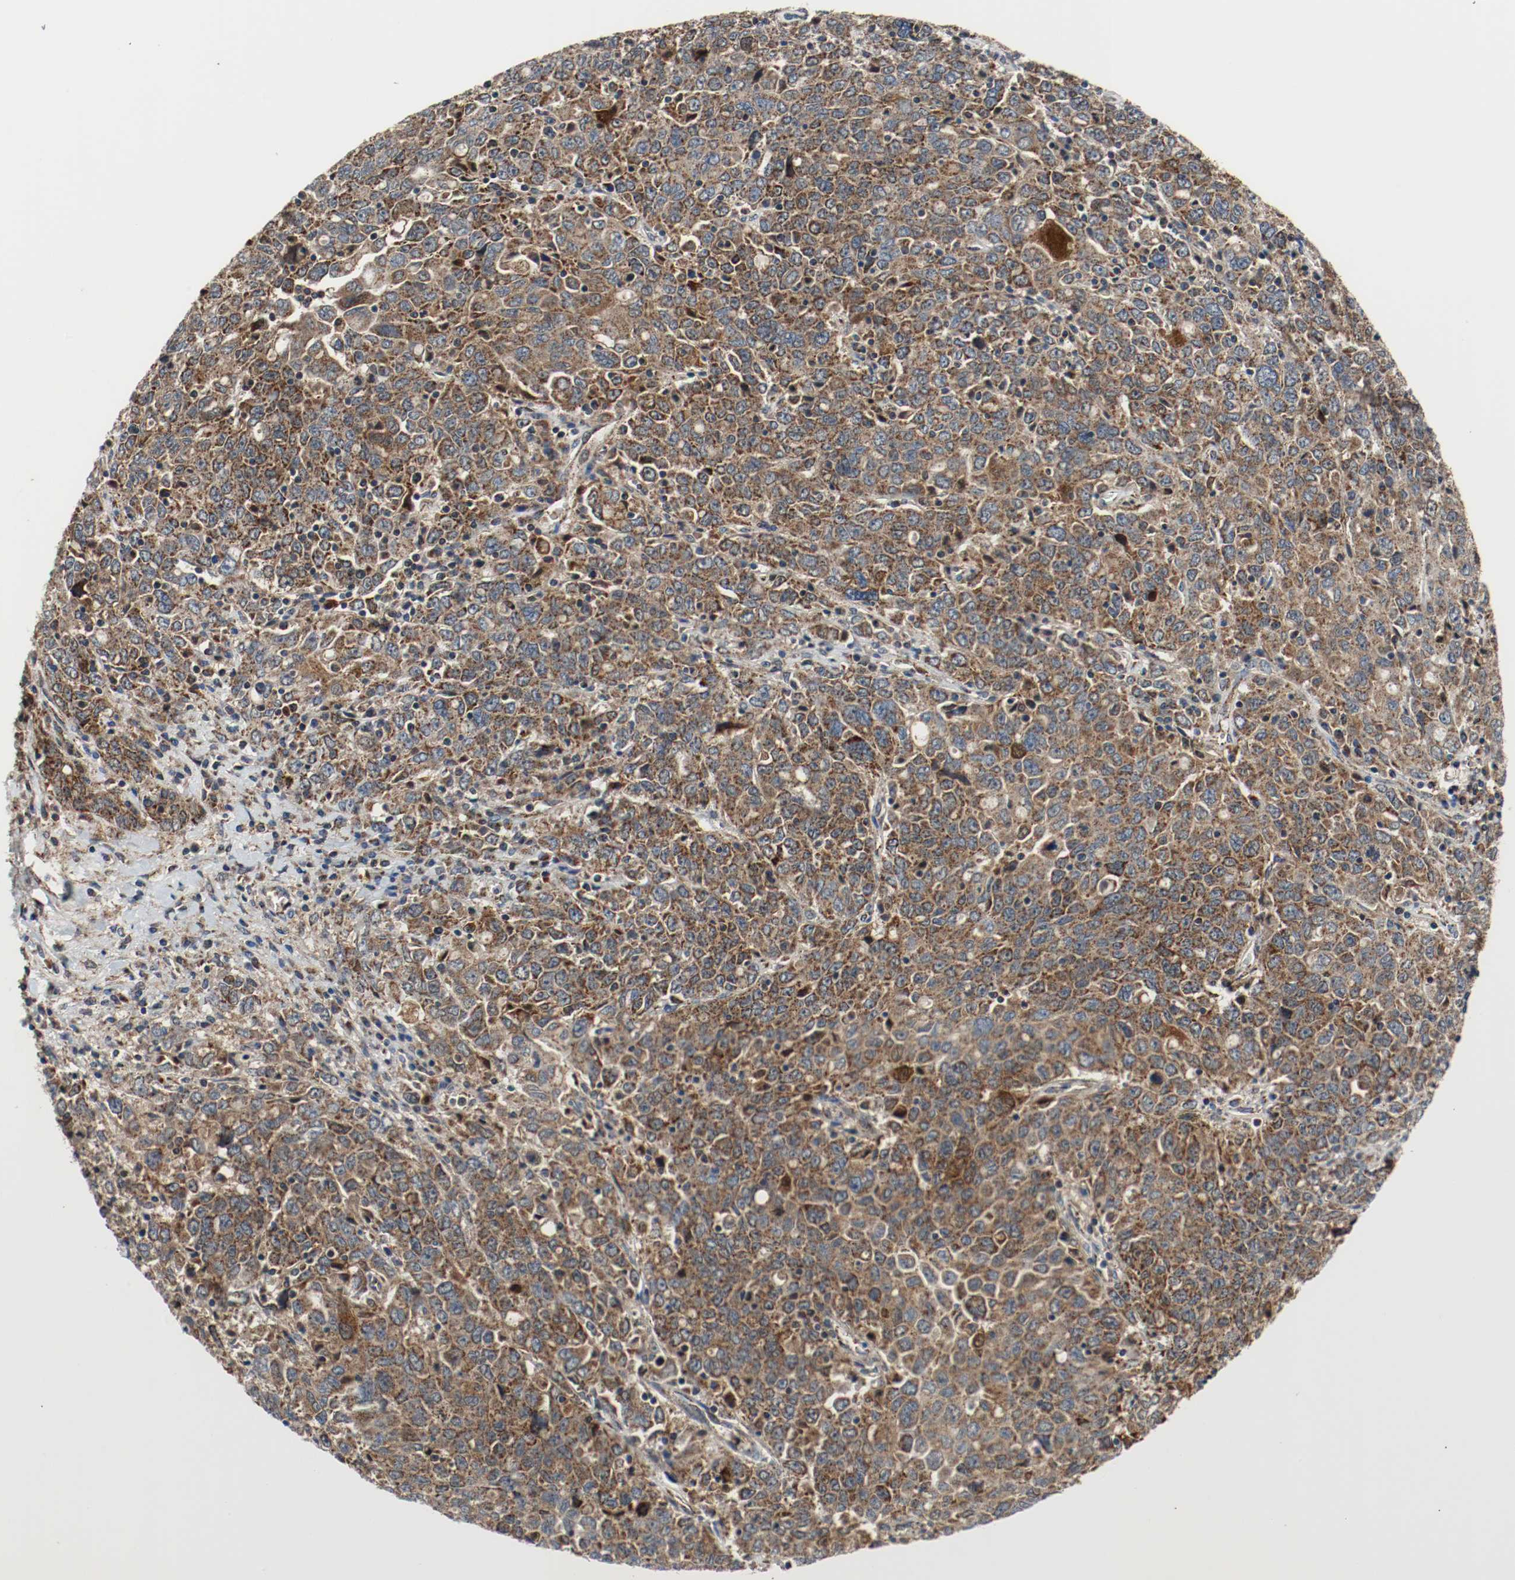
{"staining": {"intensity": "strong", "quantity": ">75%", "location": "cytoplasmic/membranous"}, "tissue": "ovarian cancer", "cell_type": "Tumor cells", "image_type": "cancer", "snomed": [{"axis": "morphology", "description": "Carcinoma, endometroid"}, {"axis": "topography", "description": "Ovary"}], "caption": "This photomicrograph exhibits immunohistochemistry (IHC) staining of human ovarian cancer, with high strong cytoplasmic/membranous positivity in about >75% of tumor cells.", "gene": "TXNRD1", "patient": {"sex": "female", "age": 62}}